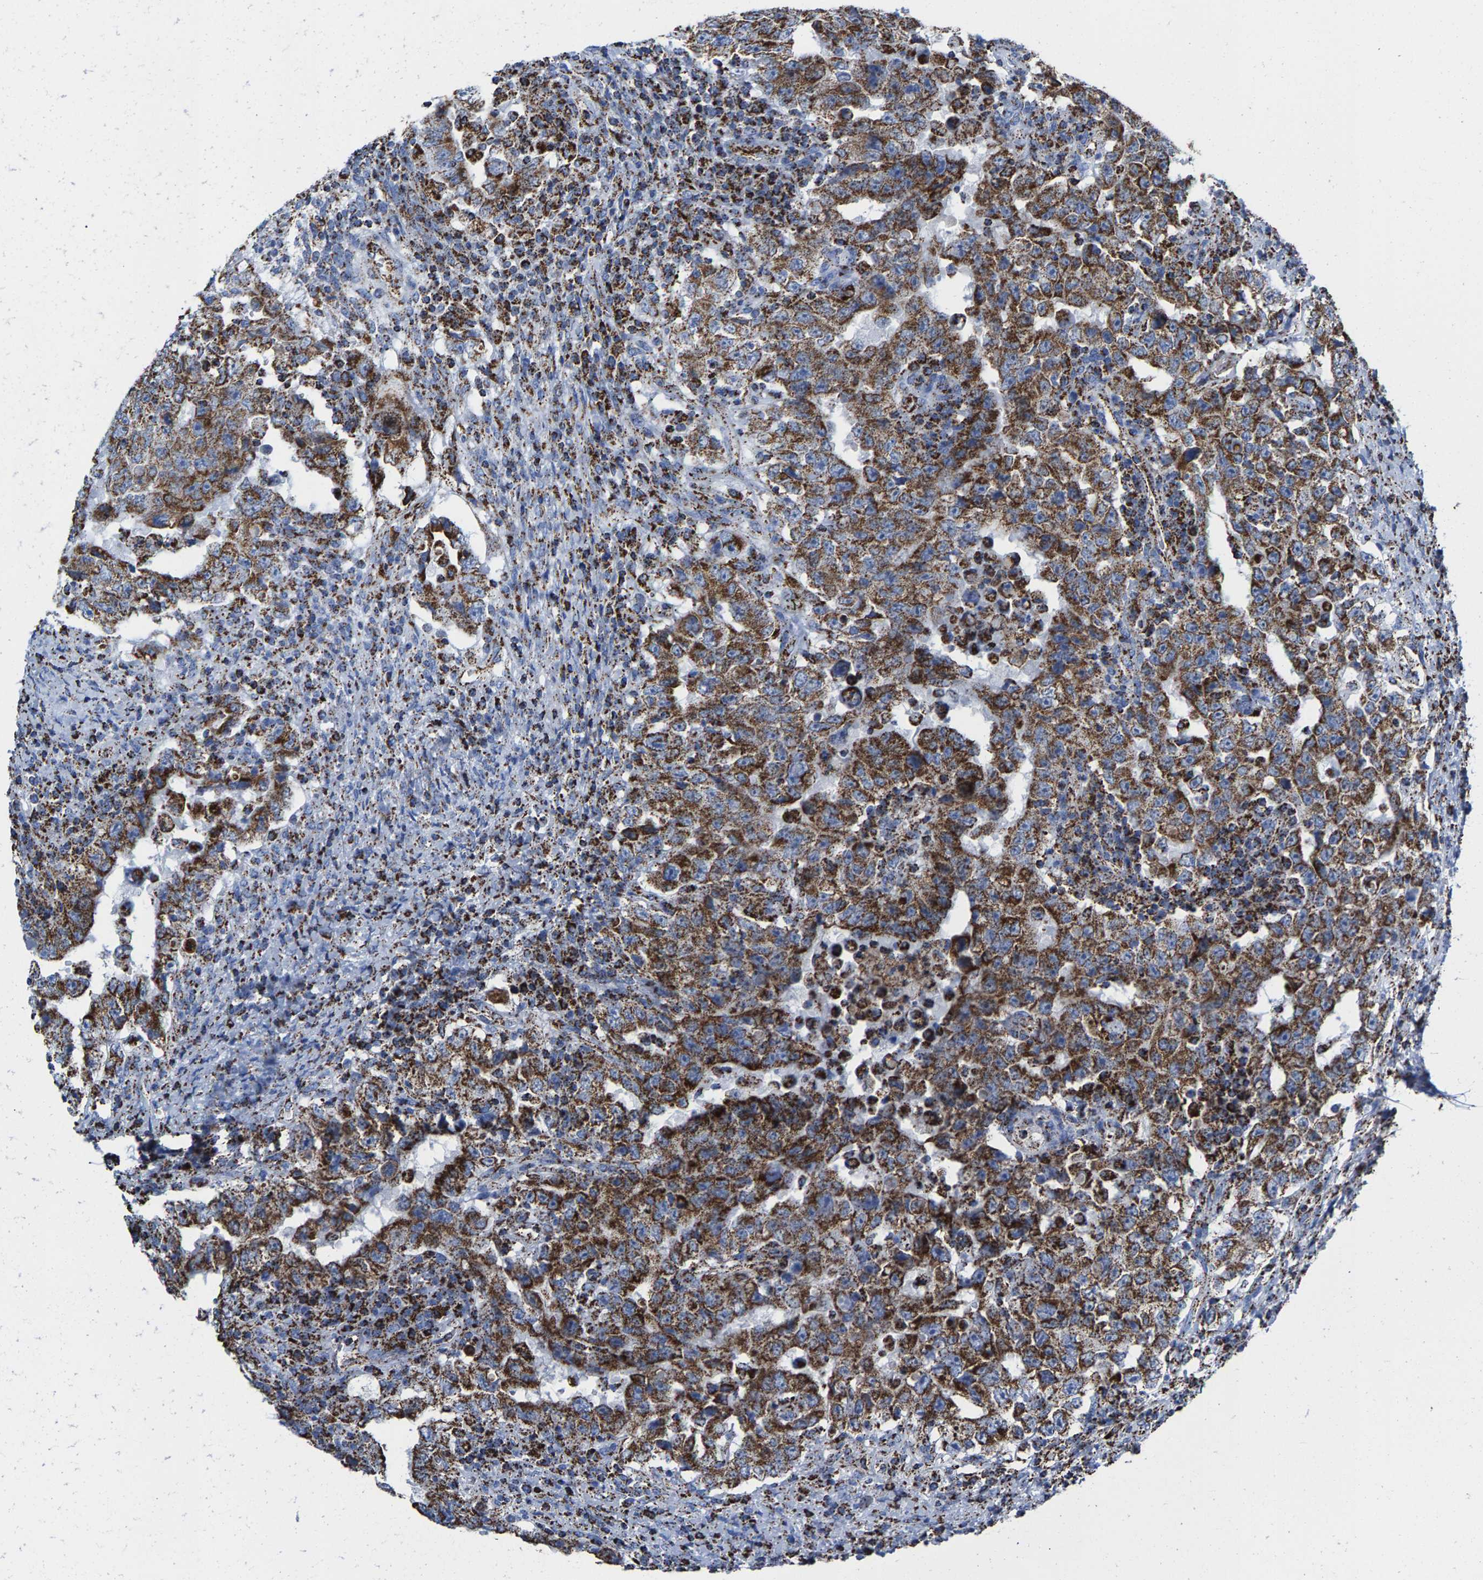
{"staining": {"intensity": "moderate", "quantity": ">75%", "location": "cytoplasmic/membranous"}, "tissue": "testis cancer", "cell_type": "Tumor cells", "image_type": "cancer", "snomed": [{"axis": "morphology", "description": "Carcinoma, Embryonal, NOS"}, {"axis": "topography", "description": "Testis"}], "caption": "Testis embryonal carcinoma stained with immunohistochemistry (IHC) displays moderate cytoplasmic/membranous expression in approximately >75% of tumor cells. (DAB (3,3'-diaminobenzidine) IHC, brown staining for protein, blue staining for nuclei).", "gene": "ECHS1", "patient": {"sex": "male", "age": 26}}